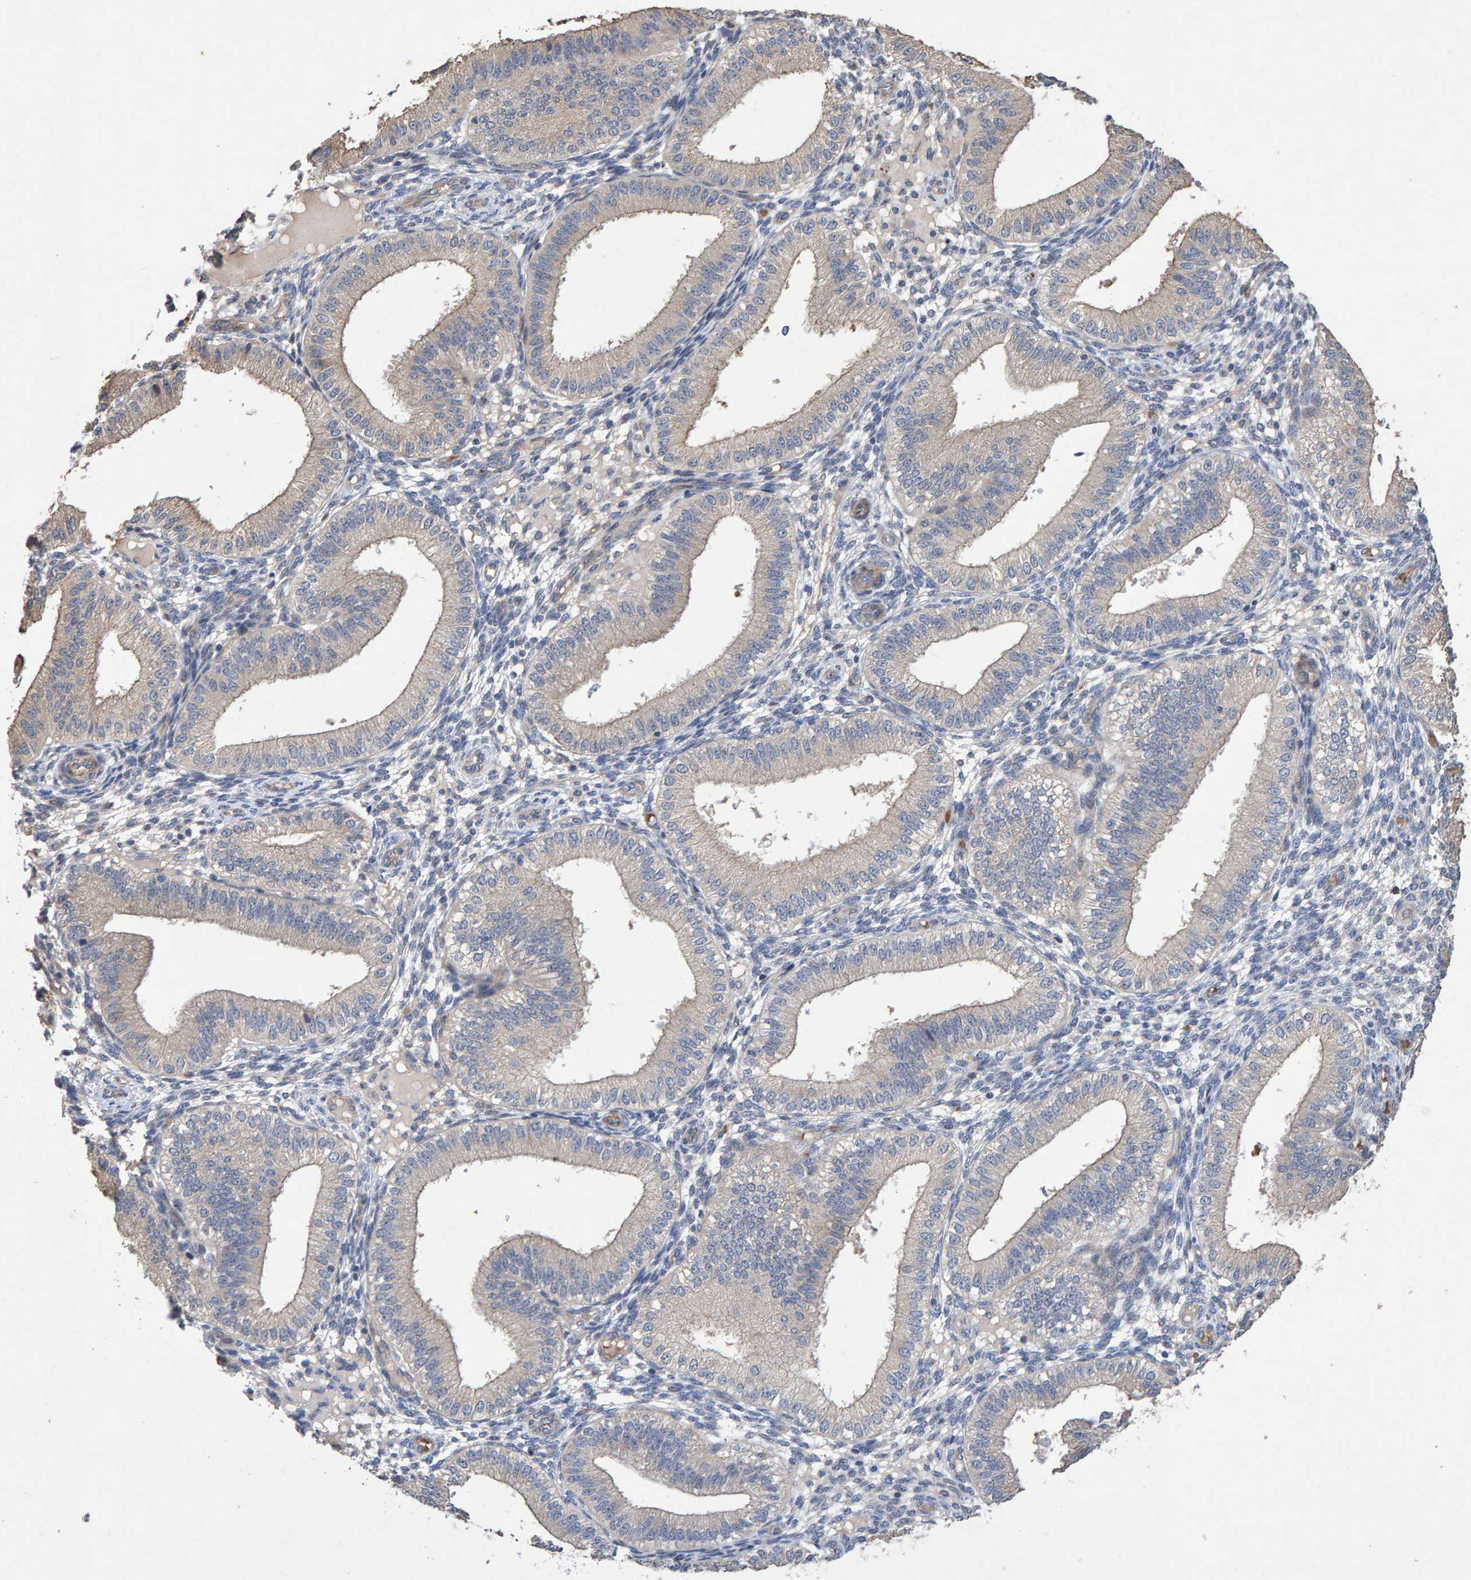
{"staining": {"intensity": "negative", "quantity": "none", "location": "none"}, "tissue": "endometrium", "cell_type": "Cells in endometrial stroma", "image_type": "normal", "snomed": [{"axis": "morphology", "description": "Normal tissue, NOS"}, {"axis": "topography", "description": "Endometrium"}], "caption": "DAB (3,3'-diaminobenzidine) immunohistochemical staining of unremarkable endometrium shows no significant positivity in cells in endometrial stroma.", "gene": "EFR3A", "patient": {"sex": "female", "age": 39}}